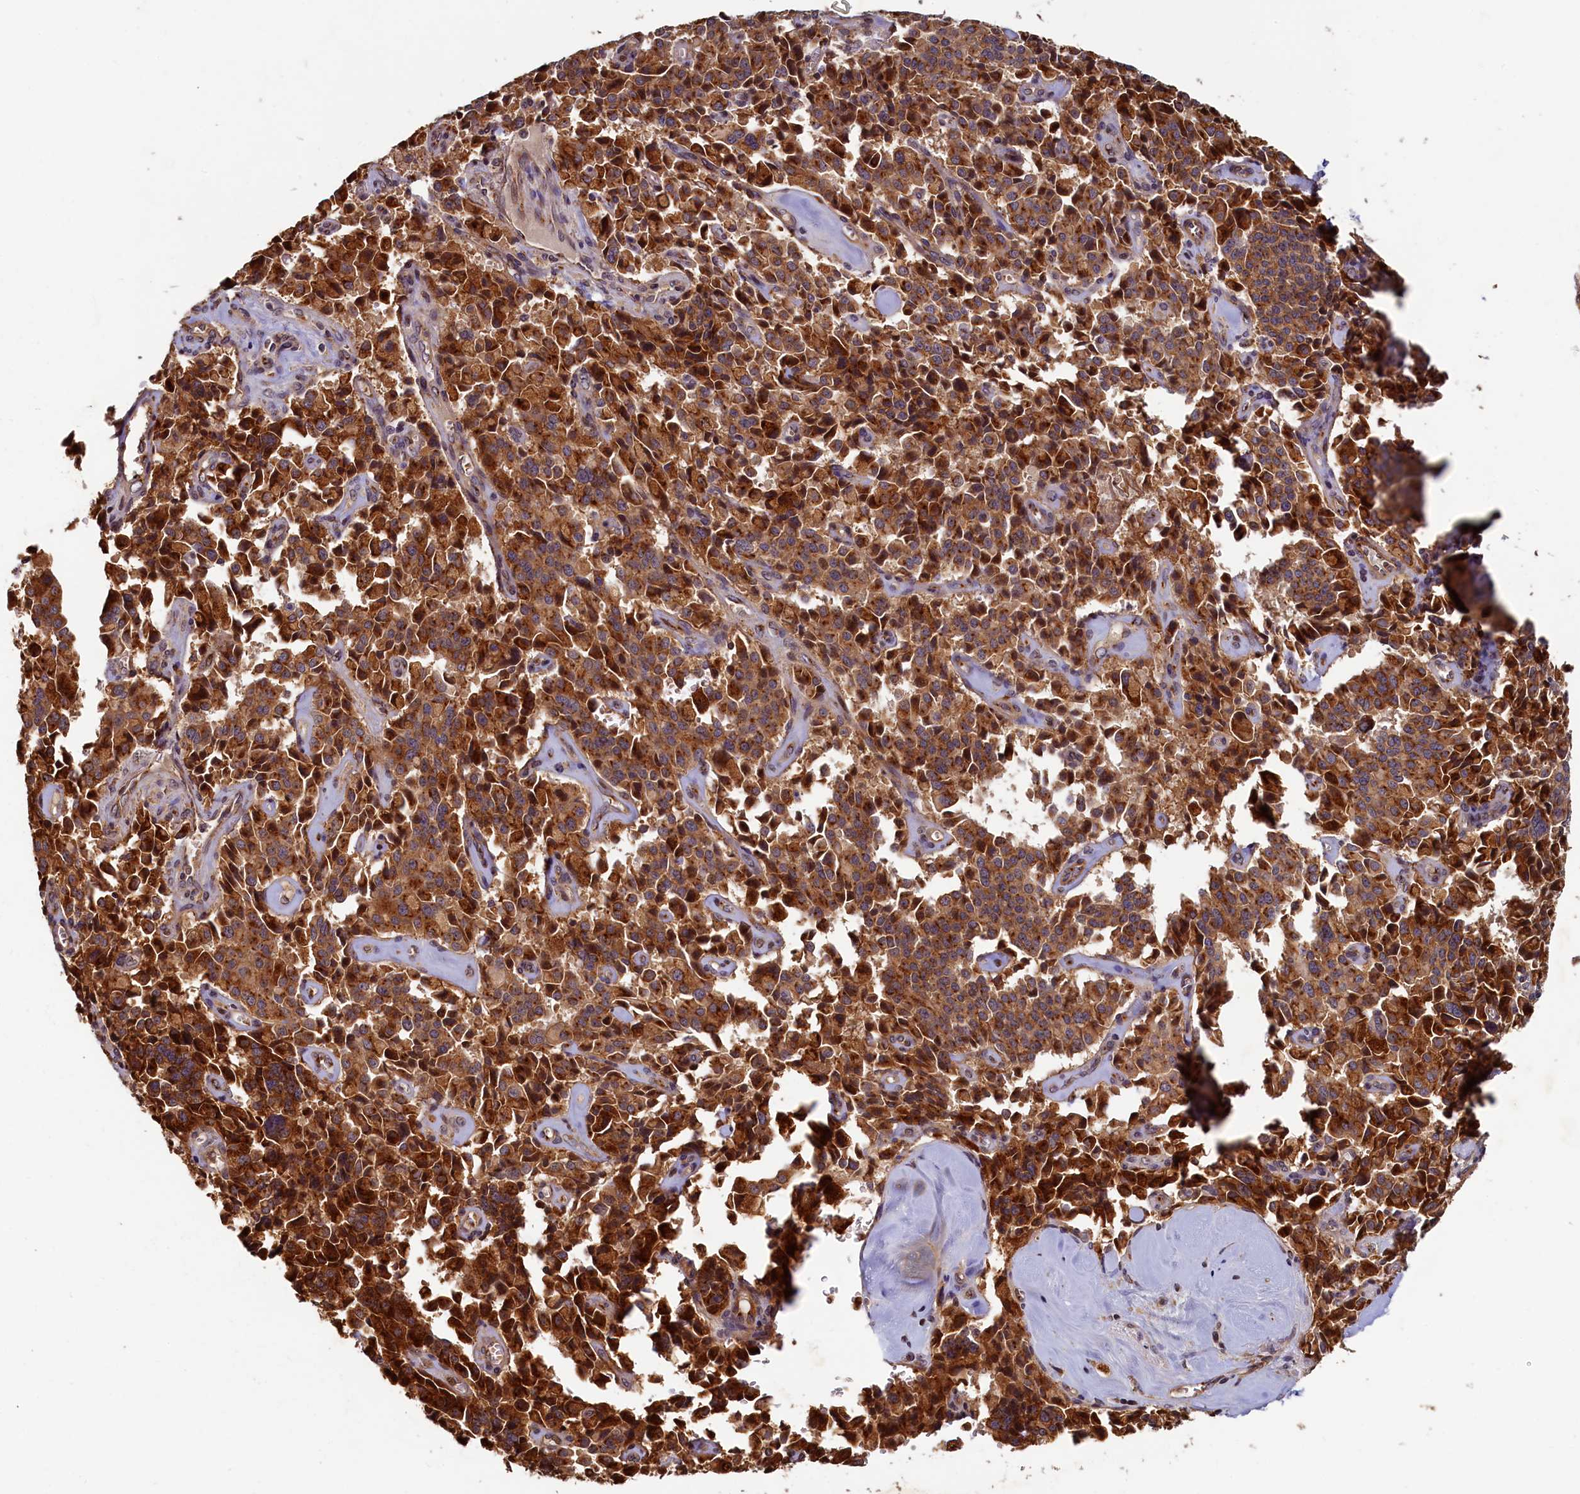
{"staining": {"intensity": "strong", "quantity": ">75%", "location": "cytoplasmic/membranous"}, "tissue": "pancreatic cancer", "cell_type": "Tumor cells", "image_type": "cancer", "snomed": [{"axis": "morphology", "description": "Adenocarcinoma, NOS"}, {"axis": "topography", "description": "Pancreas"}], "caption": "A high-resolution image shows immunohistochemistry staining of pancreatic cancer, which reveals strong cytoplasmic/membranous staining in approximately >75% of tumor cells.", "gene": "TMEM181", "patient": {"sex": "male", "age": 65}}